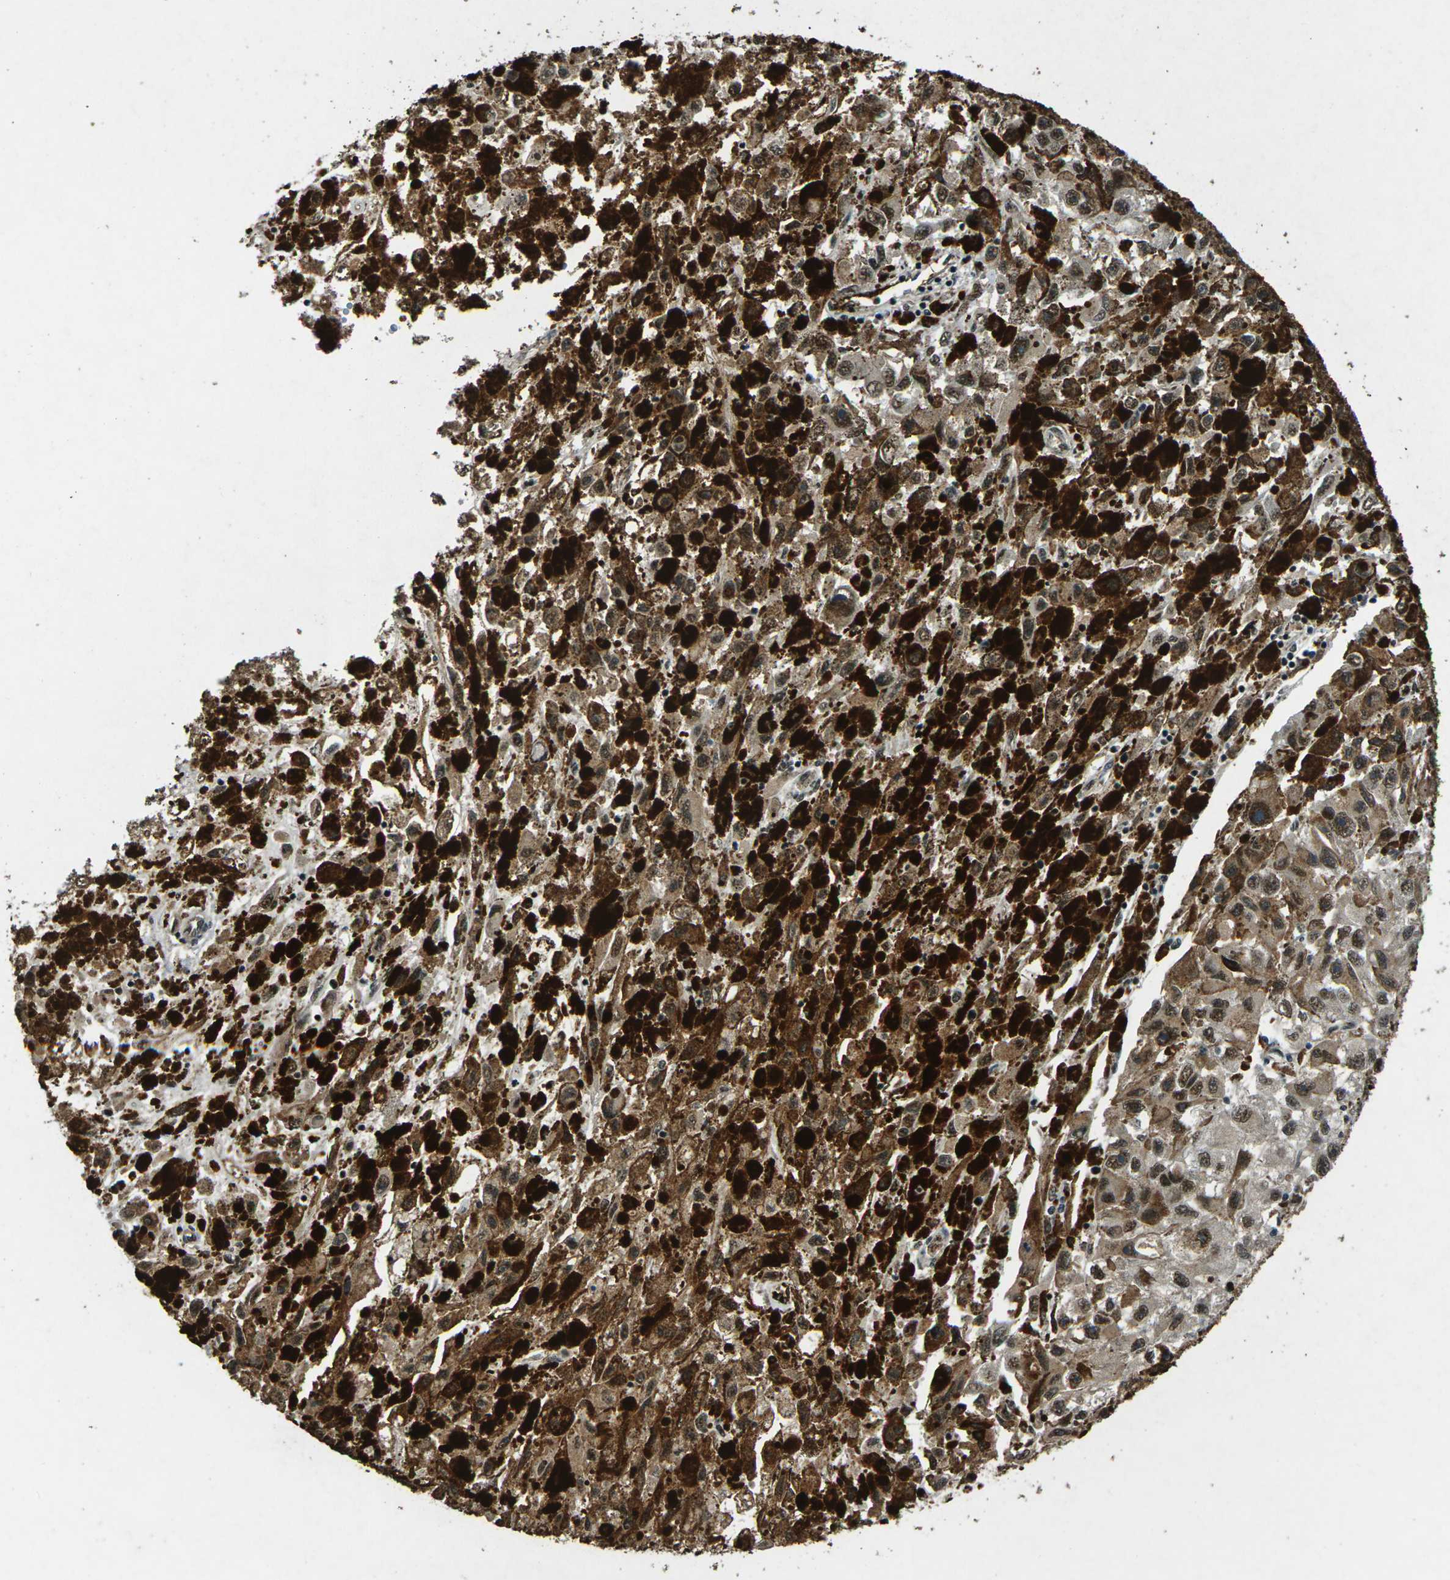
{"staining": {"intensity": "weak", "quantity": ">75%", "location": "cytoplasmic/membranous,nuclear"}, "tissue": "melanoma", "cell_type": "Tumor cells", "image_type": "cancer", "snomed": [{"axis": "morphology", "description": "Malignant melanoma, NOS"}, {"axis": "topography", "description": "Skin"}], "caption": "The immunohistochemical stain shows weak cytoplasmic/membranous and nuclear staining in tumor cells of malignant melanoma tissue.", "gene": "NR4A2", "patient": {"sex": "female", "age": 104}}